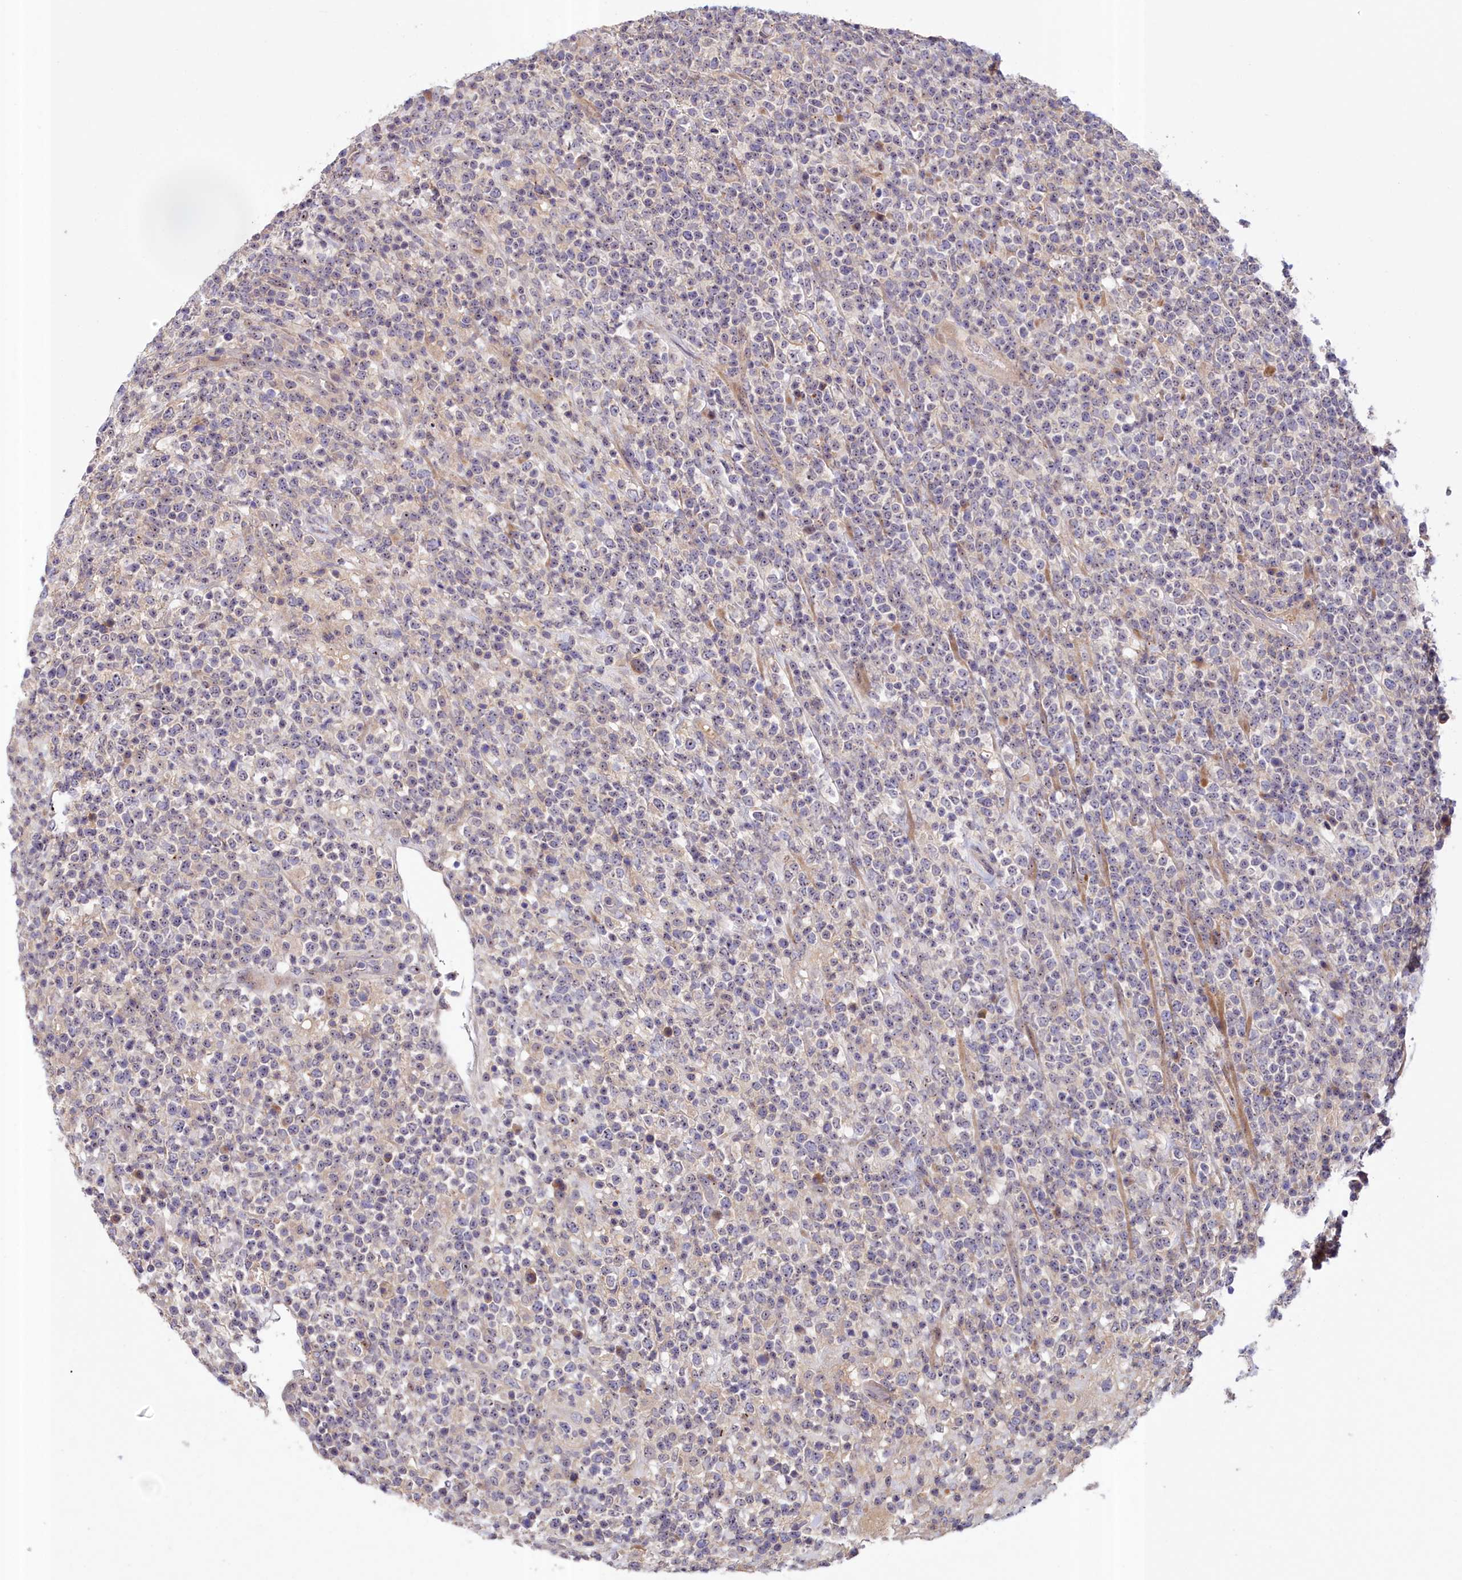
{"staining": {"intensity": "weak", "quantity": "<25%", "location": "nuclear"}, "tissue": "lymphoma", "cell_type": "Tumor cells", "image_type": "cancer", "snomed": [{"axis": "morphology", "description": "Malignant lymphoma, non-Hodgkin's type, High grade"}, {"axis": "topography", "description": "Colon"}], "caption": "Tumor cells show no significant protein staining in high-grade malignant lymphoma, non-Hodgkin's type. (DAB IHC visualized using brightfield microscopy, high magnification).", "gene": "NEURL4", "patient": {"sex": "female", "age": 53}}